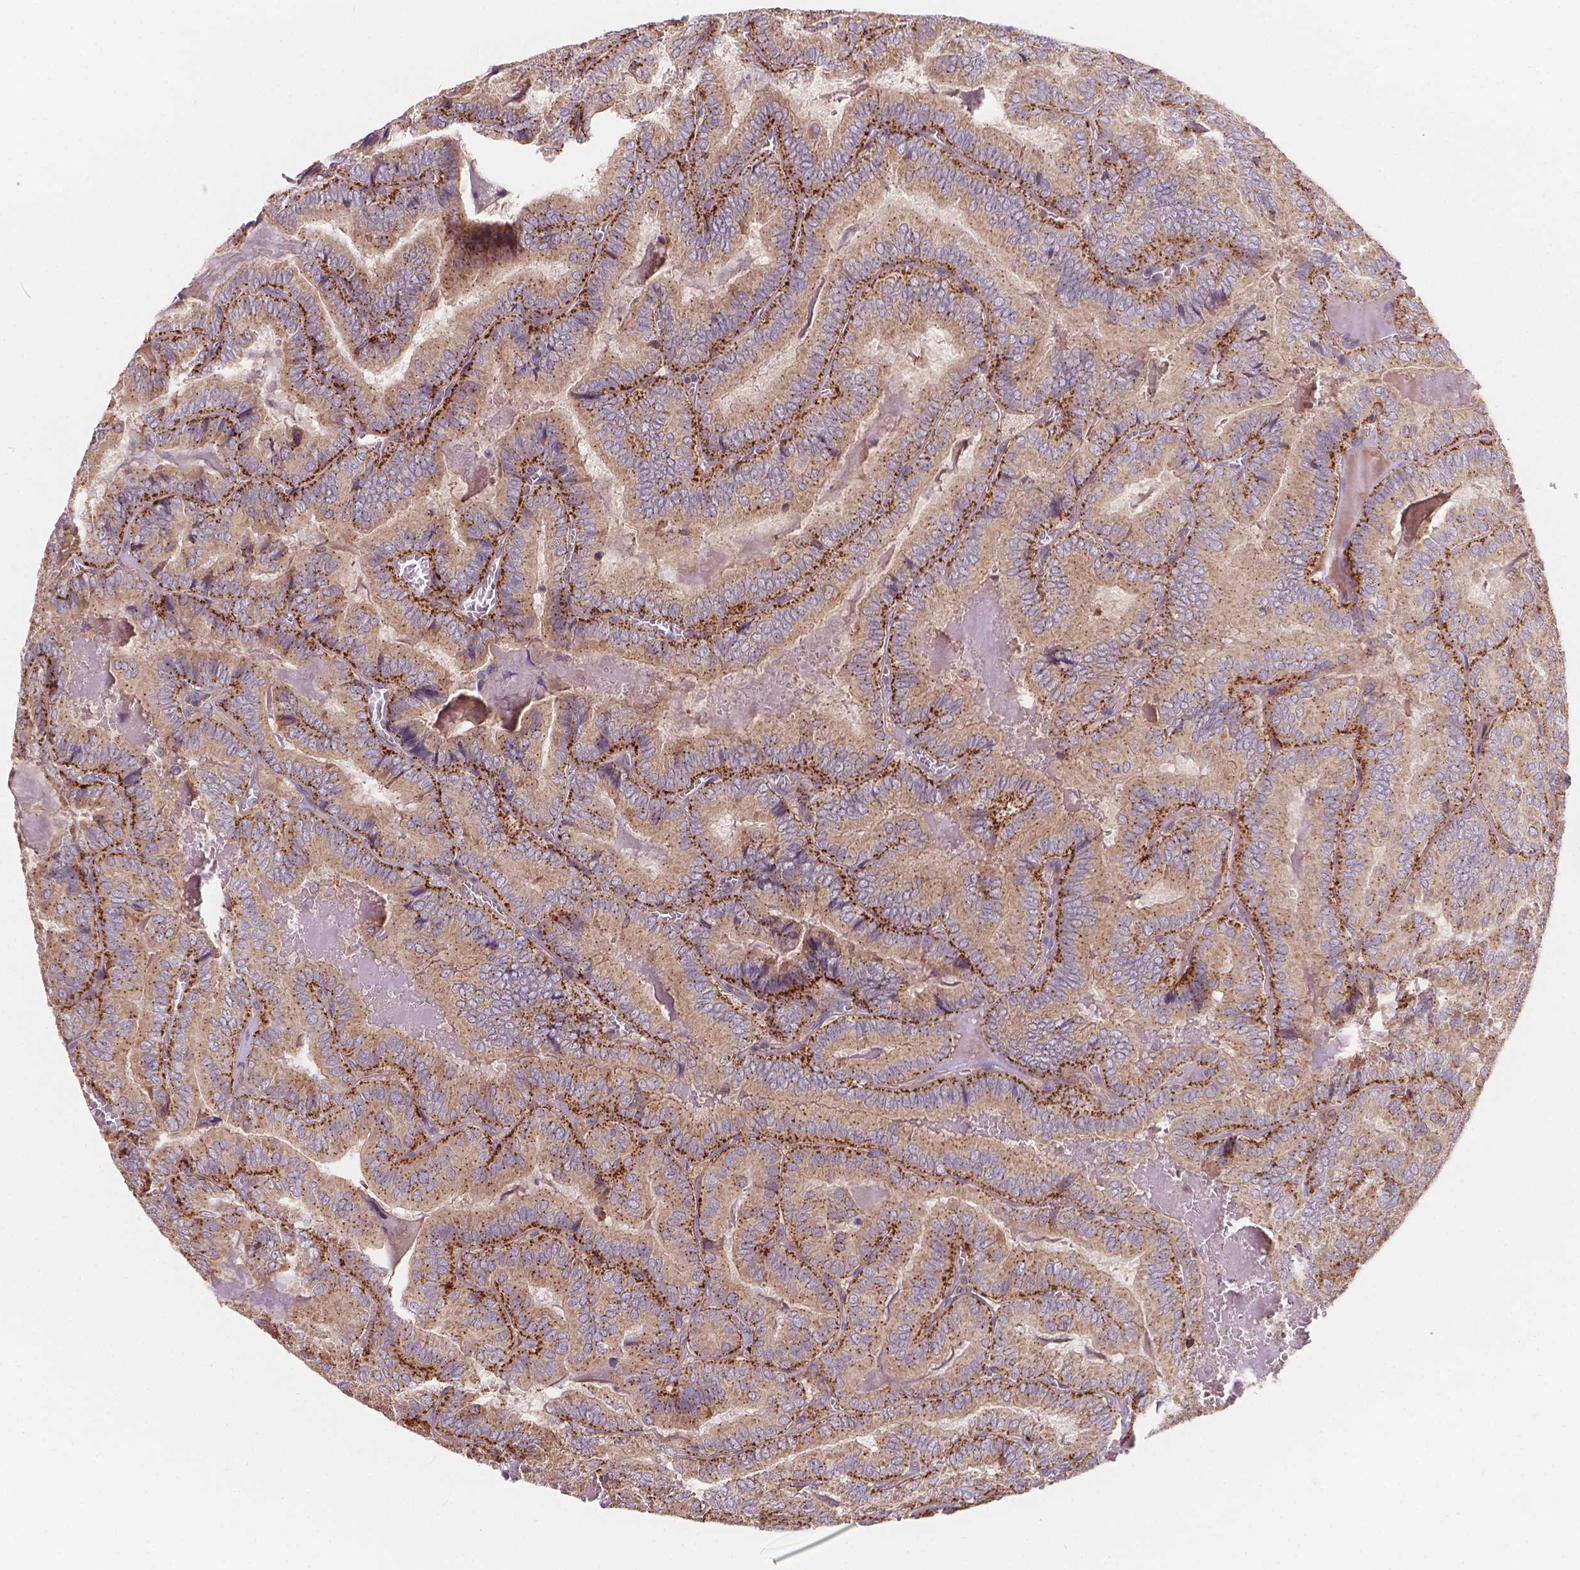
{"staining": {"intensity": "strong", "quantity": ">75%", "location": "cytoplasmic/membranous"}, "tissue": "thyroid cancer", "cell_type": "Tumor cells", "image_type": "cancer", "snomed": [{"axis": "morphology", "description": "Papillary adenocarcinoma, NOS"}, {"axis": "topography", "description": "Thyroid gland"}], "caption": "A micrograph of thyroid papillary adenocarcinoma stained for a protein shows strong cytoplasmic/membranous brown staining in tumor cells. The staining was performed using DAB (3,3'-diaminobenzidine) to visualize the protein expression in brown, while the nuclei were stained in blue with hematoxylin (Magnification: 20x).", "gene": "CDK10", "patient": {"sex": "female", "age": 75}}